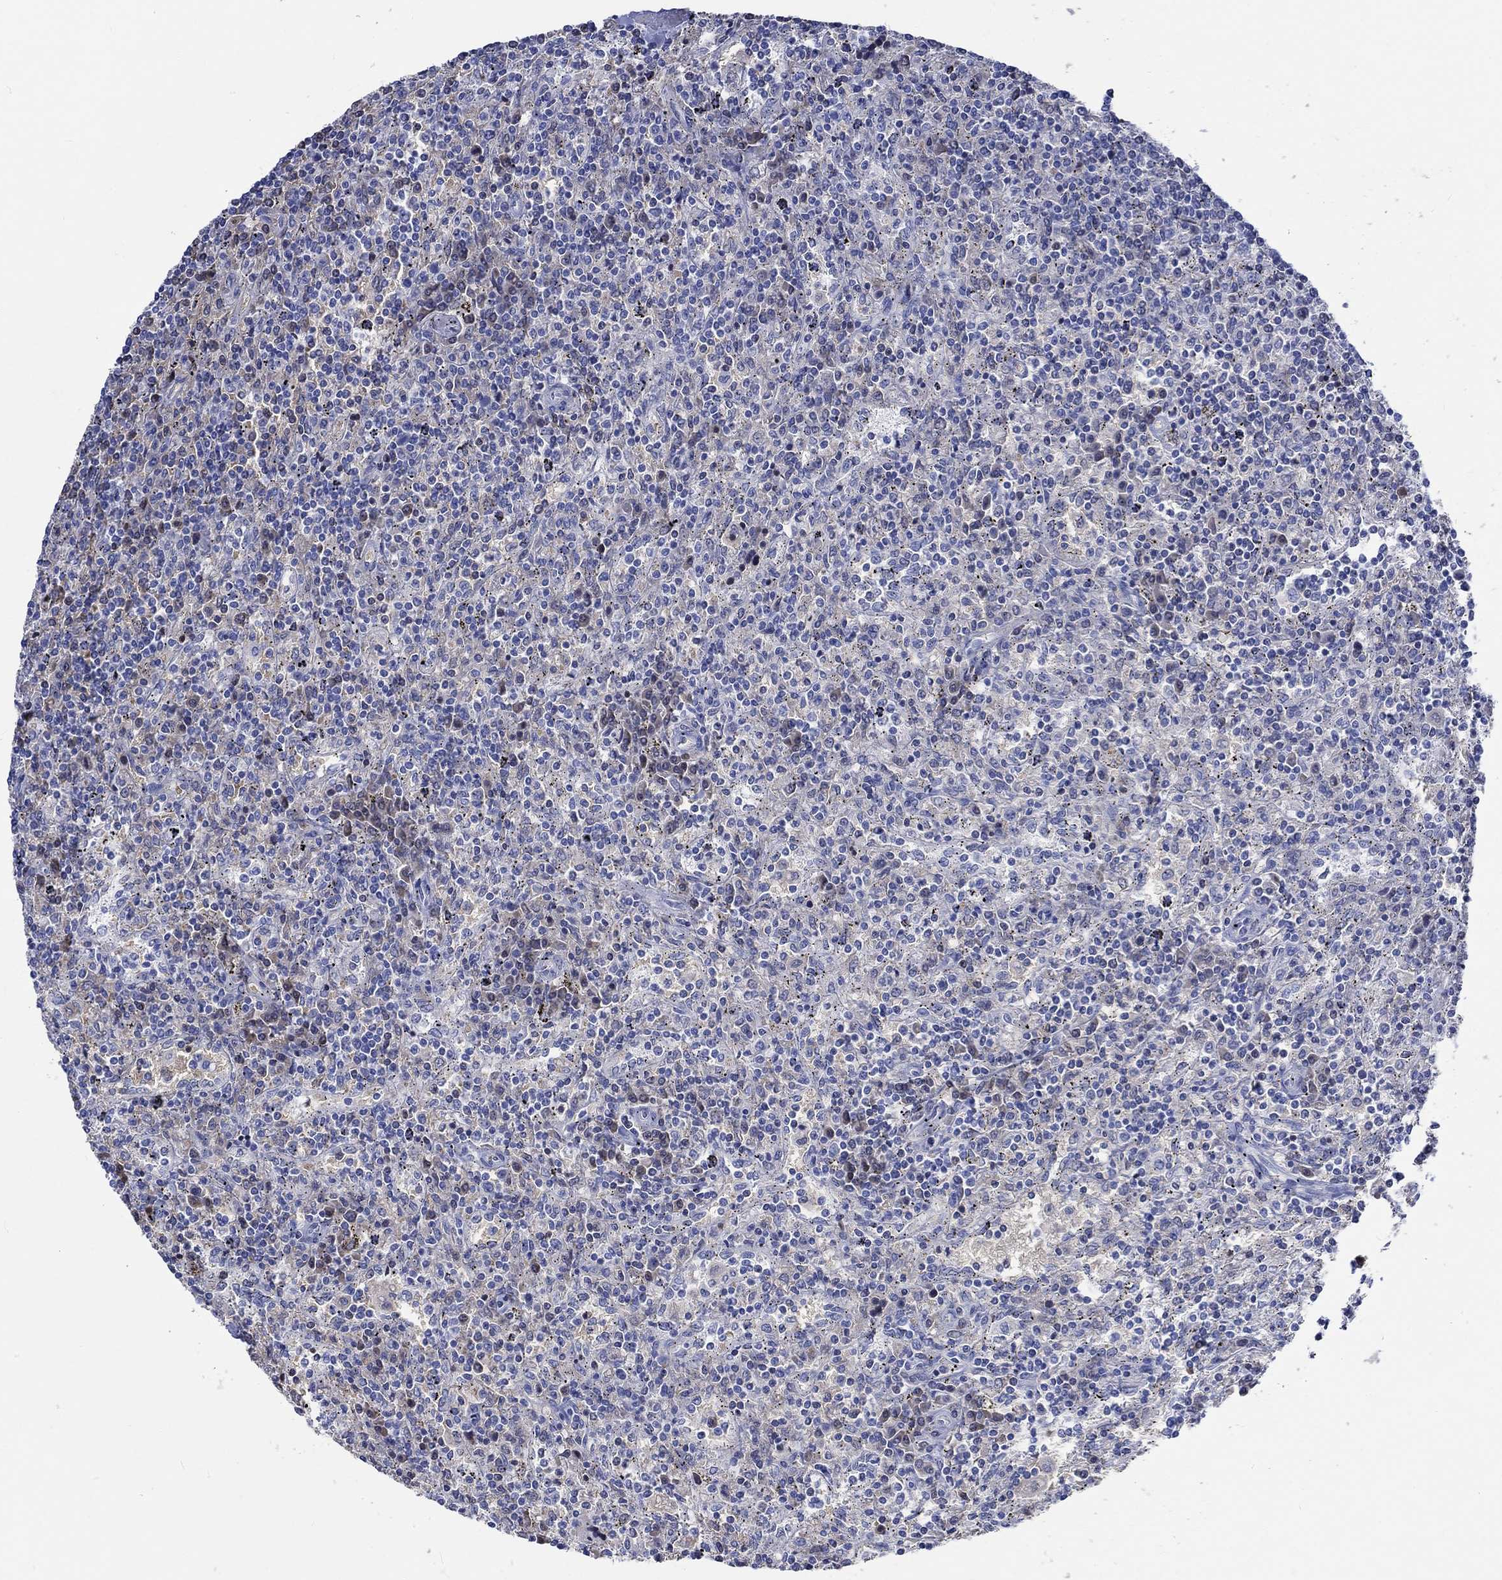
{"staining": {"intensity": "negative", "quantity": "none", "location": "none"}, "tissue": "lymphoma", "cell_type": "Tumor cells", "image_type": "cancer", "snomed": [{"axis": "morphology", "description": "Malignant lymphoma, non-Hodgkin's type, Low grade"}, {"axis": "topography", "description": "Lymph node"}], "caption": "This is an immunohistochemistry (IHC) micrograph of lymphoma. There is no positivity in tumor cells.", "gene": "KCNA1", "patient": {"sex": "male", "age": 52}}